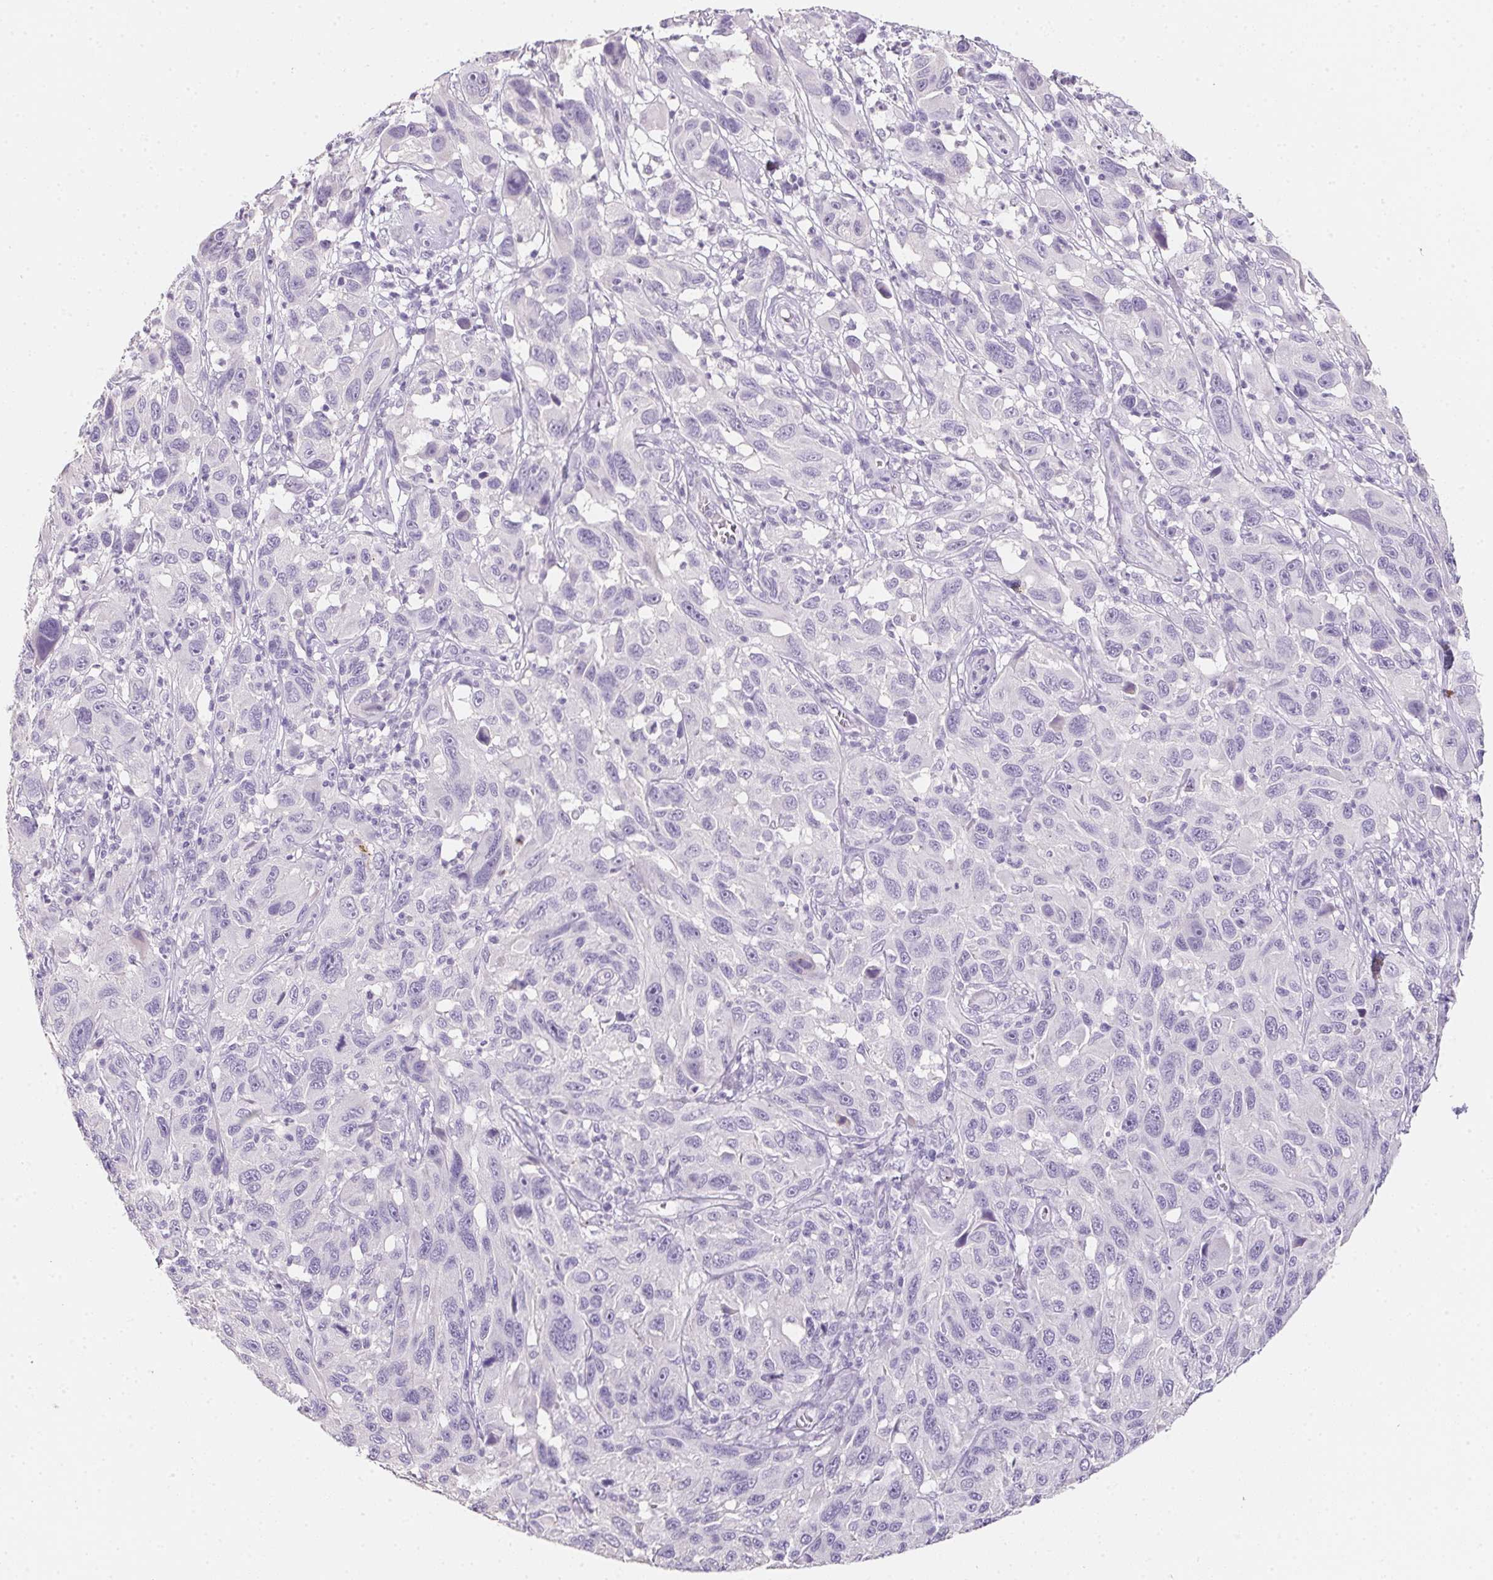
{"staining": {"intensity": "negative", "quantity": "none", "location": "none"}, "tissue": "melanoma", "cell_type": "Tumor cells", "image_type": "cancer", "snomed": [{"axis": "morphology", "description": "Malignant melanoma, NOS"}, {"axis": "topography", "description": "Skin"}], "caption": "This photomicrograph is of malignant melanoma stained with immunohistochemistry to label a protein in brown with the nuclei are counter-stained blue. There is no expression in tumor cells.", "gene": "MYL4", "patient": {"sex": "male", "age": 53}}